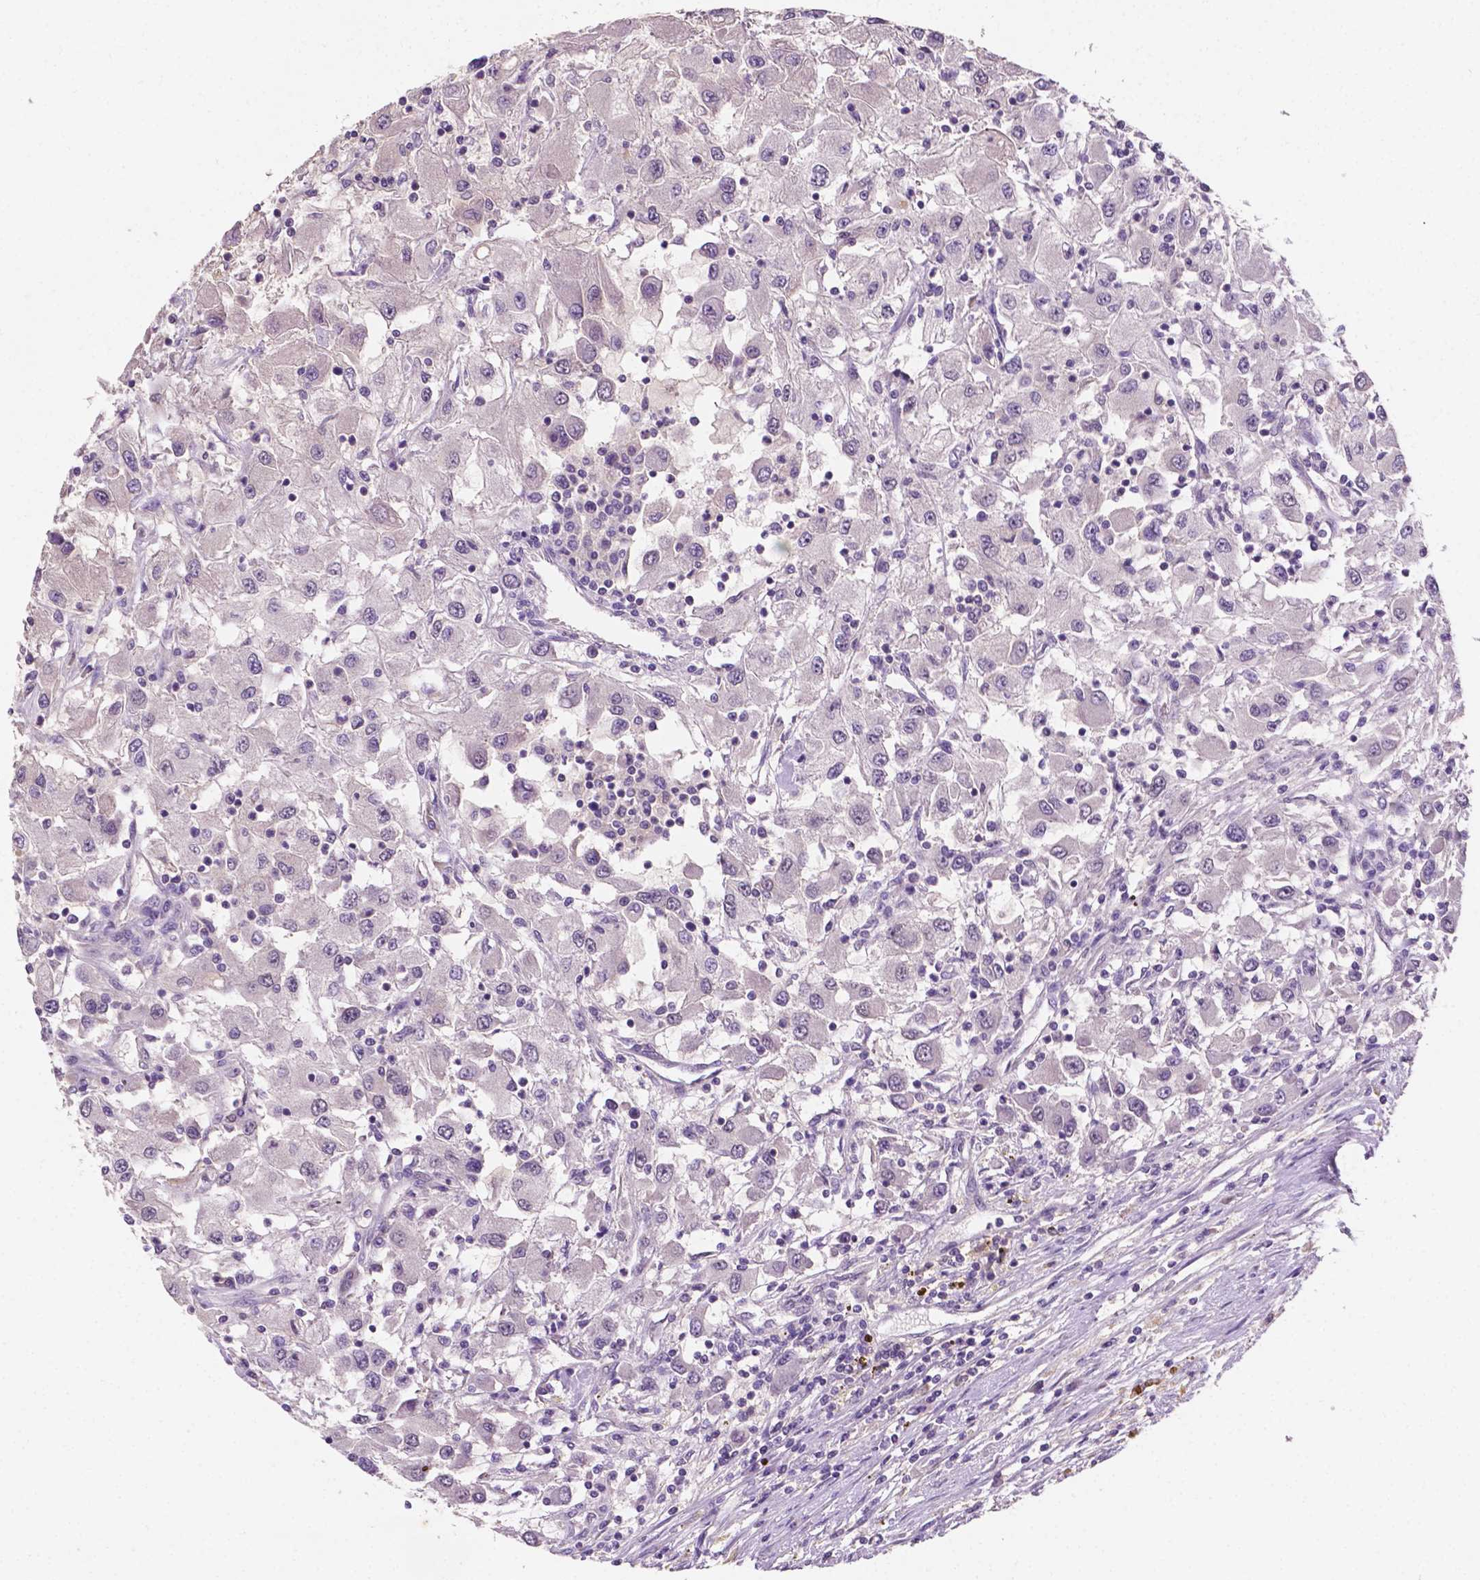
{"staining": {"intensity": "negative", "quantity": "none", "location": "none"}, "tissue": "renal cancer", "cell_type": "Tumor cells", "image_type": "cancer", "snomed": [{"axis": "morphology", "description": "Adenocarcinoma, NOS"}, {"axis": "topography", "description": "Kidney"}], "caption": "Immunohistochemical staining of human adenocarcinoma (renal) exhibits no significant expression in tumor cells. (Brightfield microscopy of DAB IHC at high magnification).", "gene": "MROH6", "patient": {"sex": "female", "age": 67}}